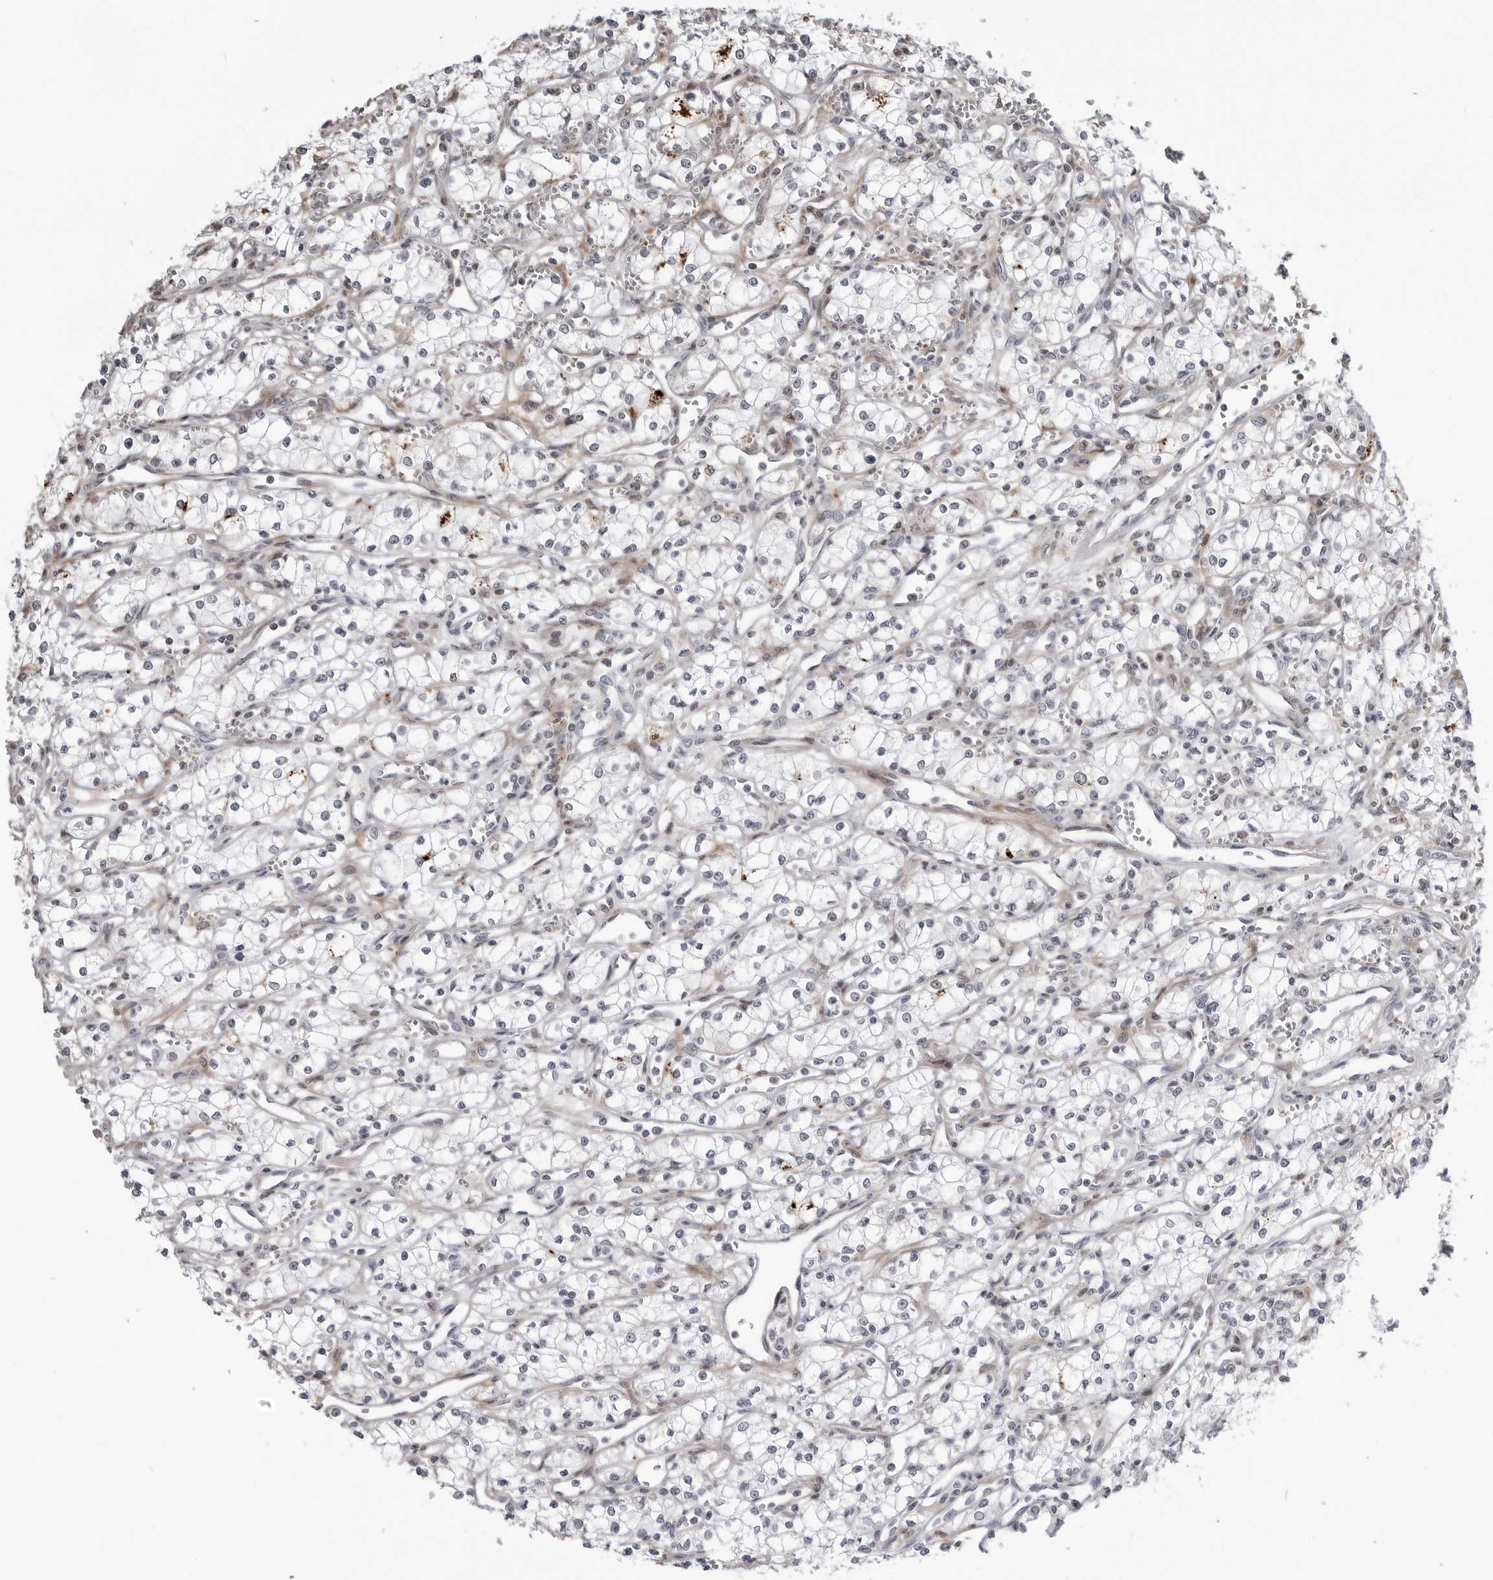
{"staining": {"intensity": "negative", "quantity": "none", "location": "none"}, "tissue": "renal cancer", "cell_type": "Tumor cells", "image_type": "cancer", "snomed": [{"axis": "morphology", "description": "Adenocarcinoma, NOS"}, {"axis": "topography", "description": "Kidney"}], "caption": "Tumor cells show no significant expression in renal cancer (adenocarcinoma).", "gene": "CXCR5", "patient": {"sex": "male", "age": 59}}